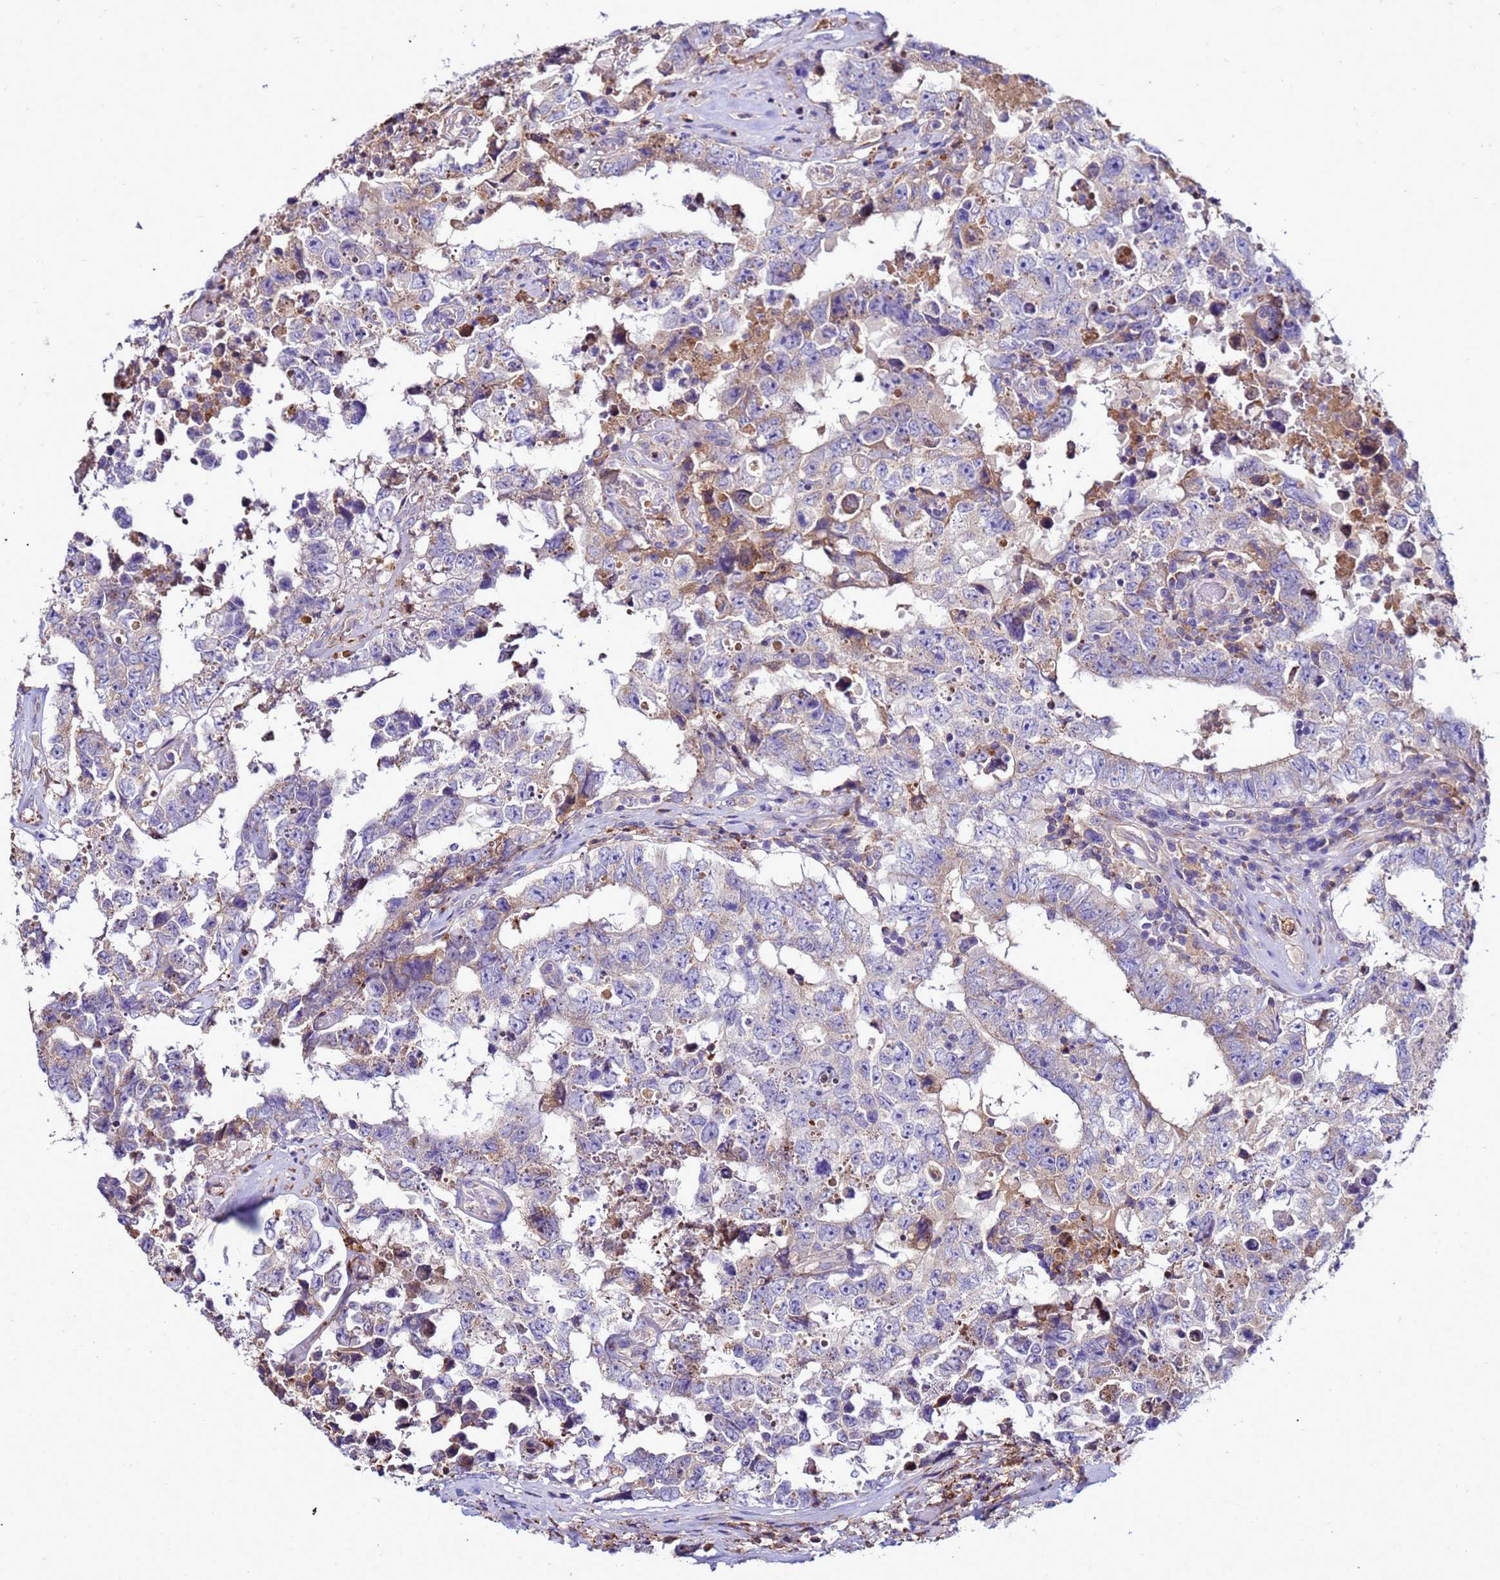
{"staining": {"intensity": "weak", "quantity": "<25%", "location": "cytoplasmic/membranous"}, "tissue": "testis cancer", "cell_type": "Tumor cells", "image_type": "cancer", "snomed": [{"axis": "morphology", "description": "Normal tissue, NOS"}, {"axis": "morphology", "description": "Carcinoma, Embryonal, NOS"}, {"axis": "topography", "description": "Testis"}, {"axis": "topography", "description": "Epididymis"}], "caption": "Testis embryonal carcinoma was stained to show a protein in brown. There is no significant positivity in tumor cells.", "gene": "ANTKMT", "patient": {"sex": "male", "age": 25}}